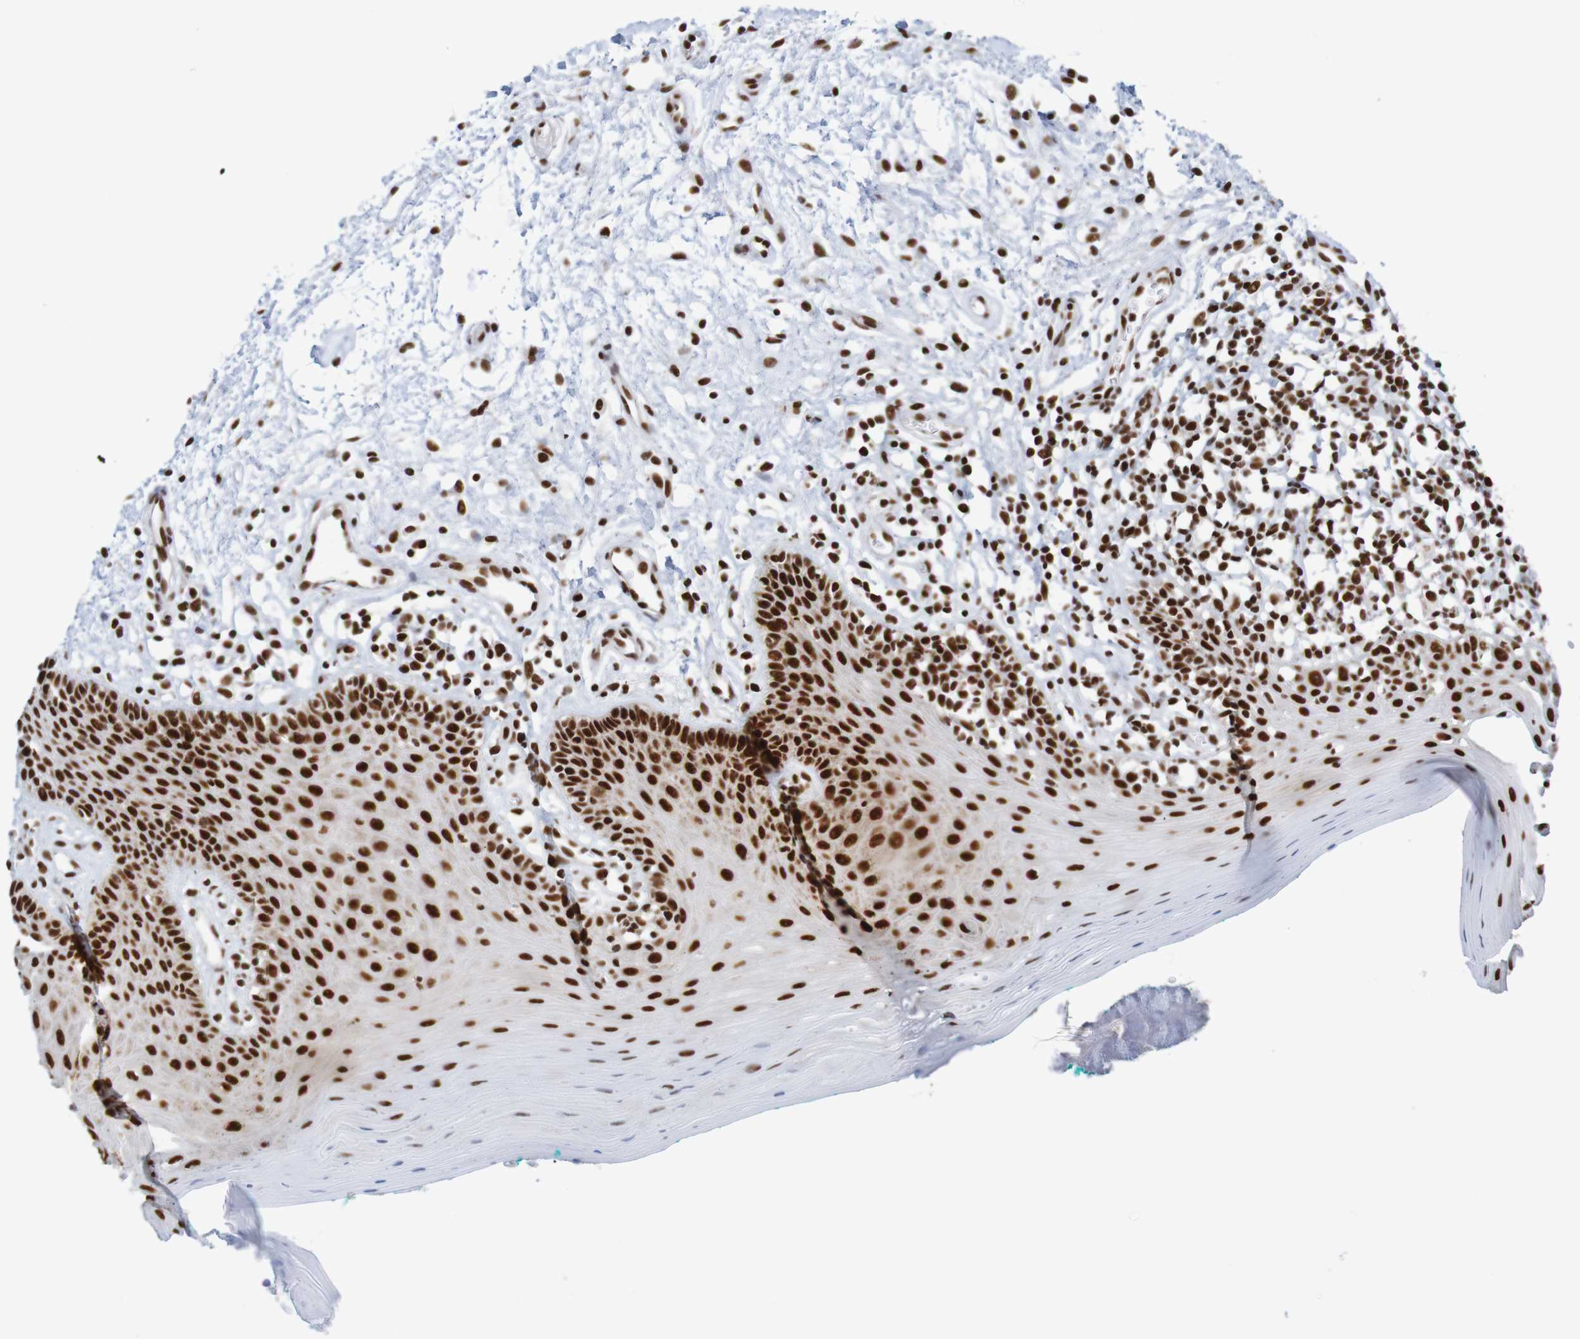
{"staining": {"intensity": "strong", "quantity": ">75%", "location": "nuclear"}, "tissue": "oral mucosa", "cell_type": "Squamous epithelial cells", "image_type": "normal", "snomed": [{"axis": "morphology", "description": "Normal tissue, NOS"}, {"axis": "topography", "description": "Skeletal muscle"}, {"axis": "topography", "description": "Oral tissue"}], "caption": "The micrograph shows staining of unremarkable oral mucosa, revealing strong nuclear protein staining (brown color) within squamous epithelial cells. (DAB IHC, brown staining for protein, blue staining for nuclei).", "gene": "THRAP3", "patient": {"sex": "male", "age": 58}}